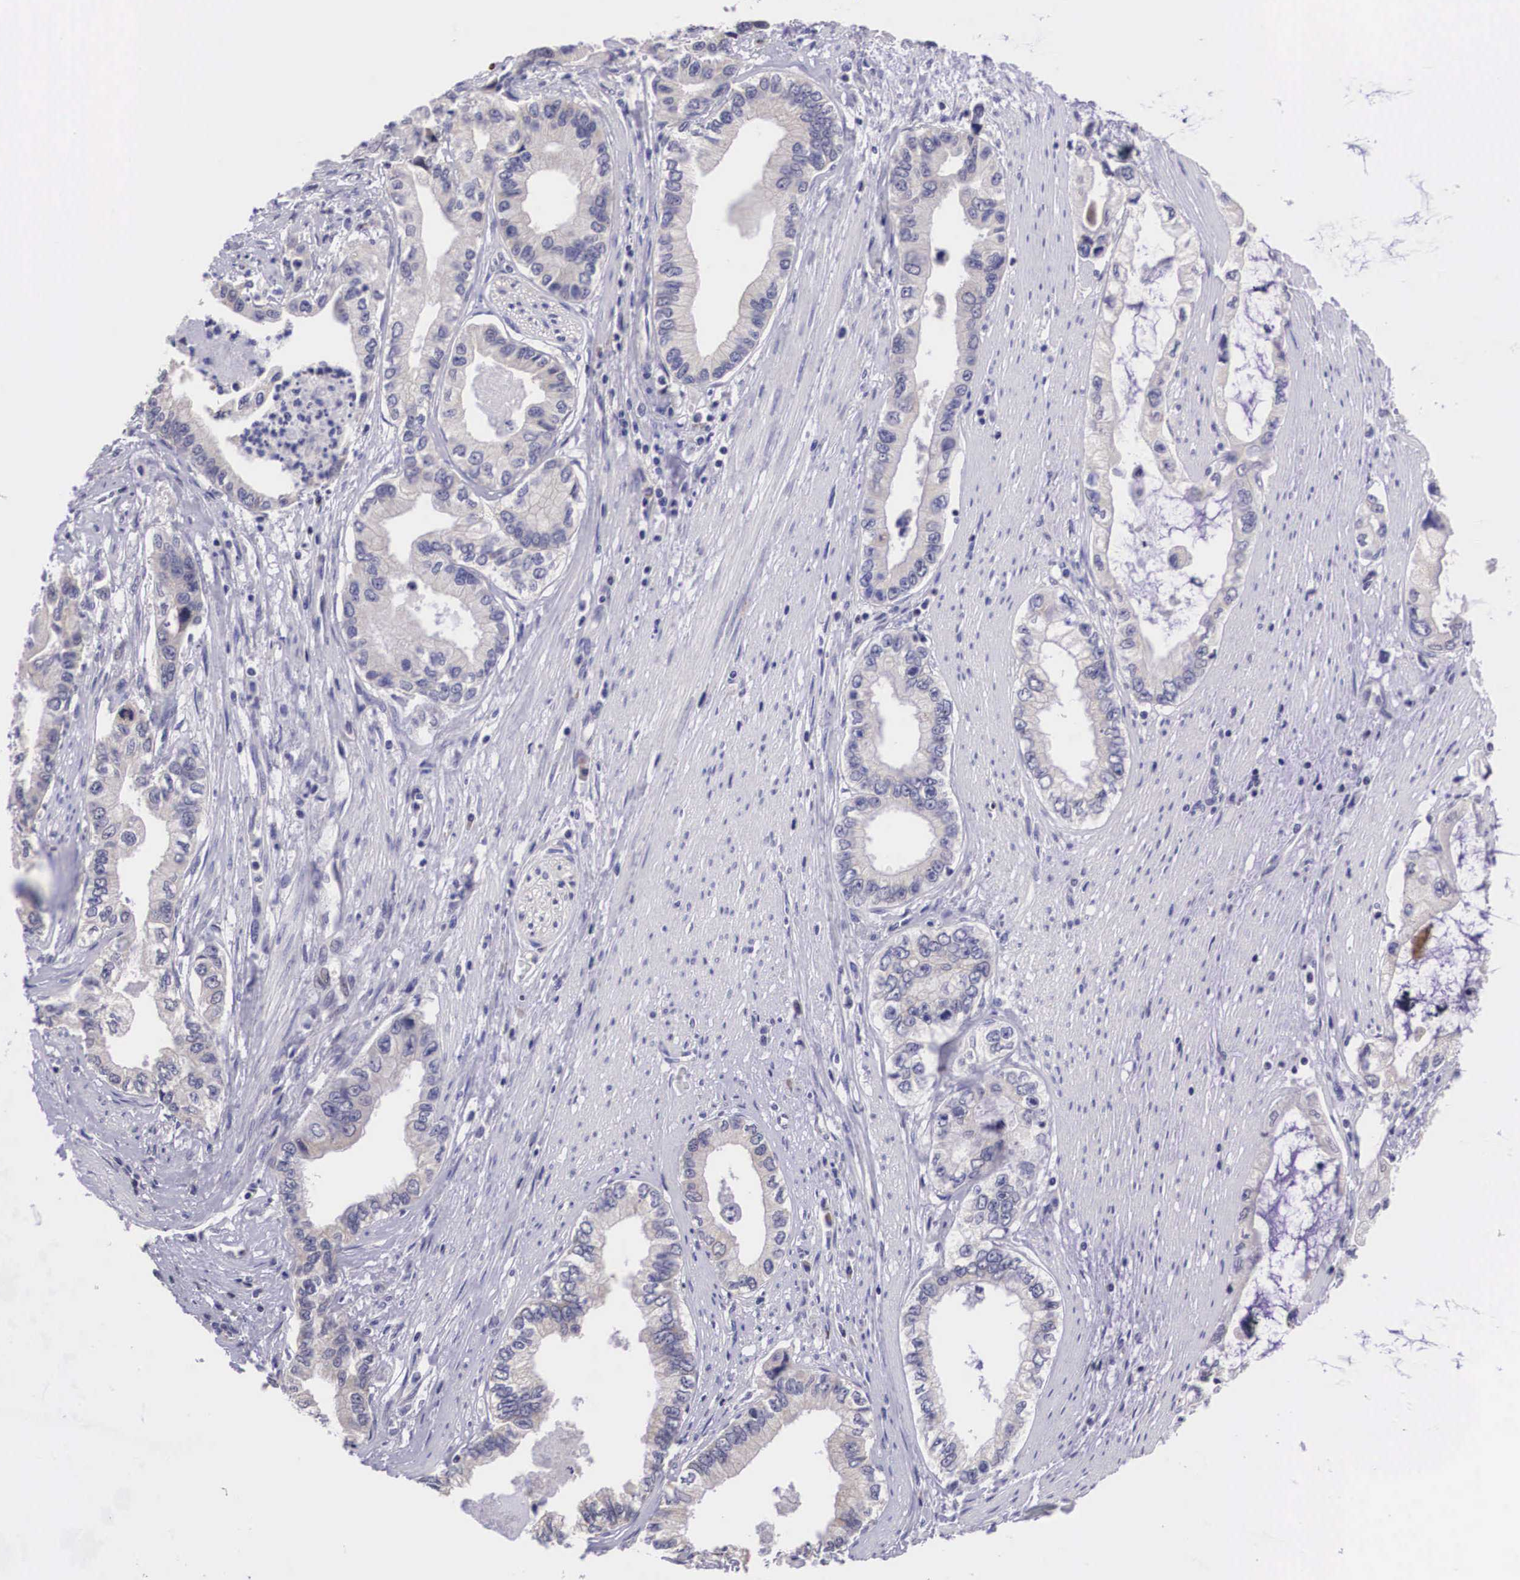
{"staining": {"intensity": "negative", "quantity": "none", "location": "none"}, "tissue": "pancreatic cancer", "cell_type": "Tumor cells", "image_type": "cancer", "snomed": [{"axis": "morphology", "description": "Adenocarcinoma, NOS"}, {"axis": "topography", "description": "Pancreas"}, {"axis": "topography", "description": "Stomach, upper"}], "caption": "Immunohistochemistry (IHC) image of neoplastic tissue: pancreatic cancer stained with DAB (3,3'-diaminobenzidine) reveals no significant protein expression in tumor cells.", "gene": "ARG2", "patient": {"sex": "male", "age": 77}}